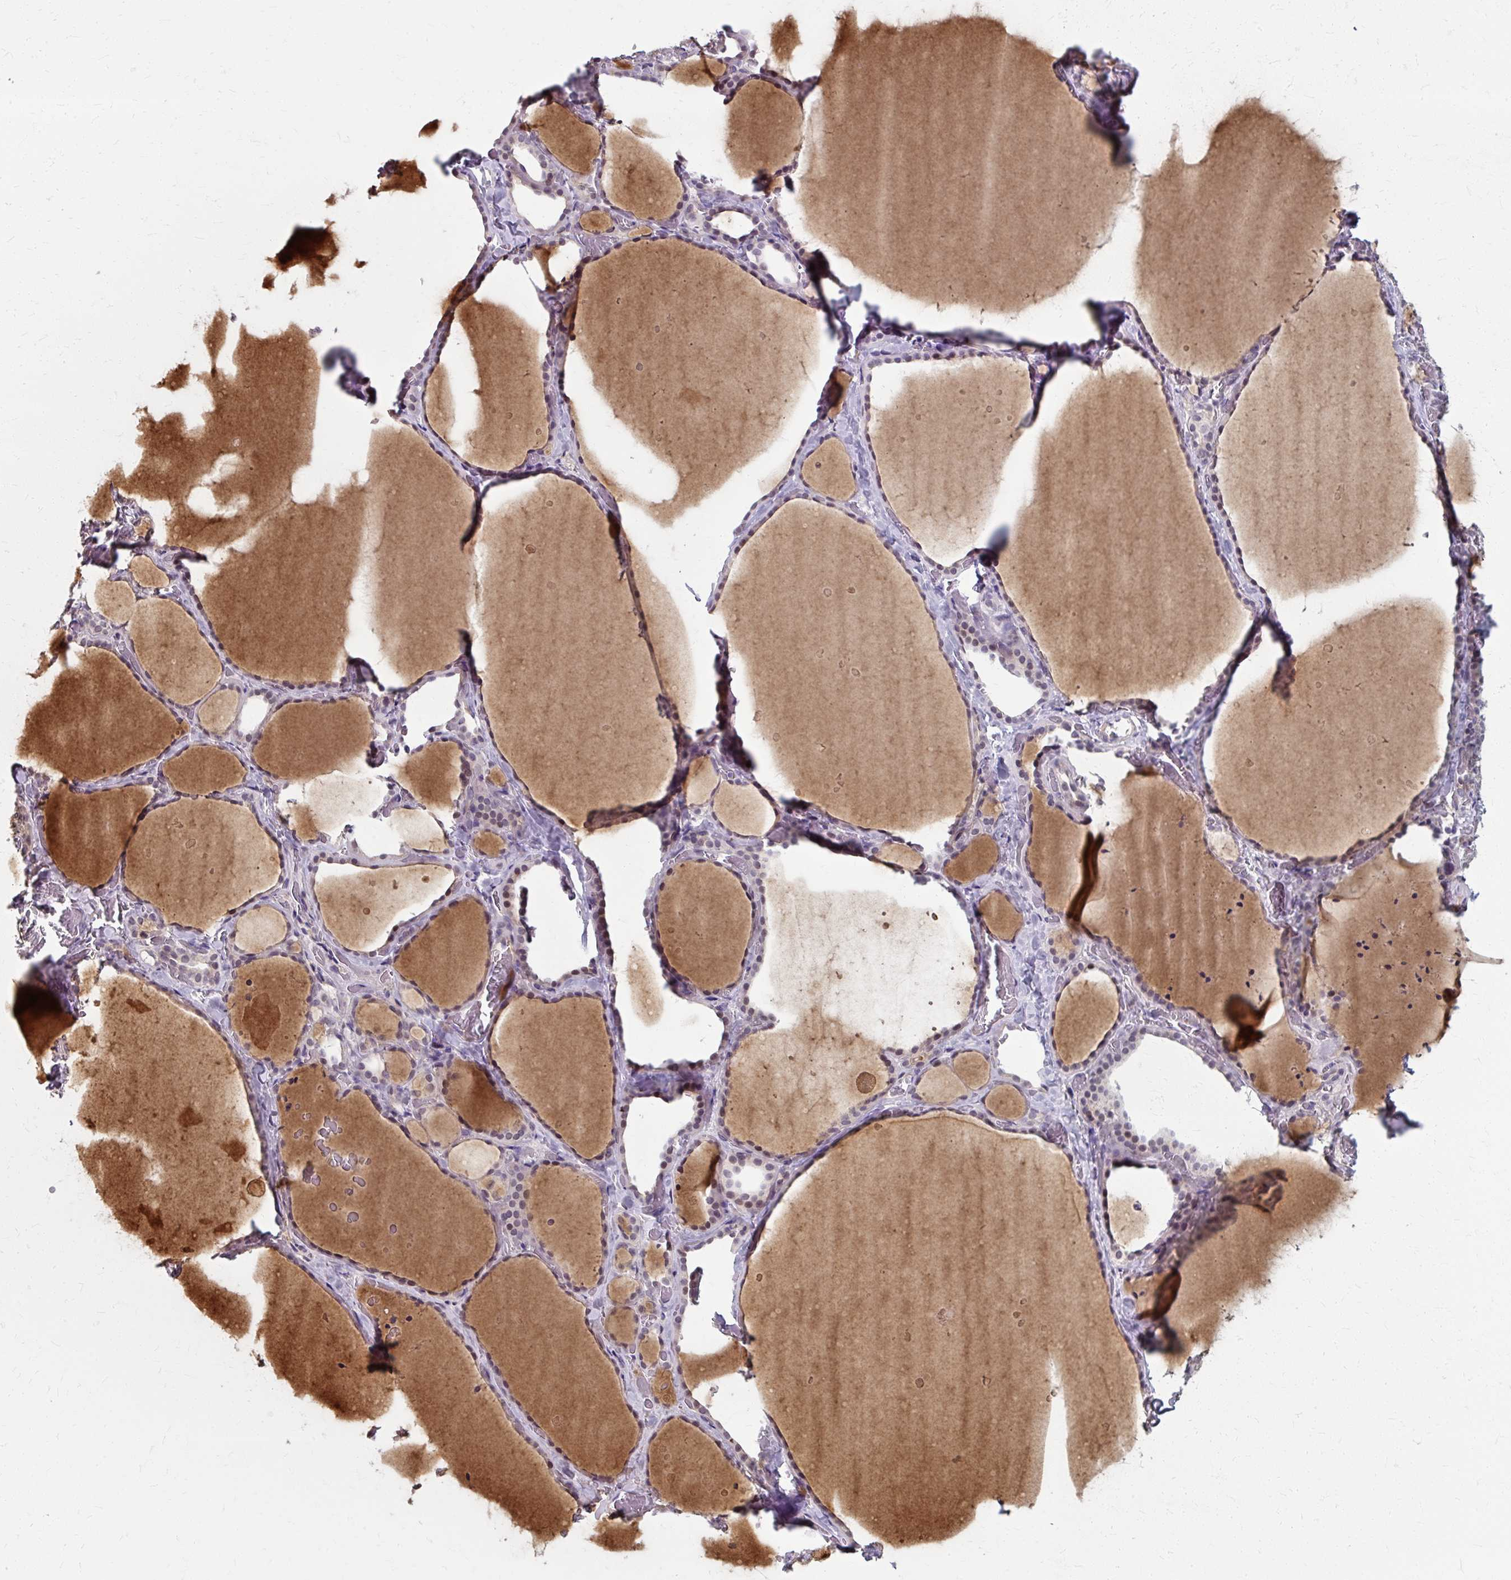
{"staining": {"intensity": "weak", "quantity": ">75%", "location": "cytoplasmic/membranous,nuclear"}, "tissue": "thyroid gland", "cell_type": "Glandular cells", "image_type": "normal", "snomed": [{"axis": "morphology", "description": "Normal tissue, NOS"}, {"axis": "topography", "description": "Thyroid gland"}], "caption": "Immunohistochemistry (DAB (3,3'-diaminobenzidine)) staining of unremarkable human thyroid gland exhibits weak cytoplasmic/membranous,nuclear protein expression in approximately >75% of glandular cells. (IHC, brightfield microscopy, high magnification).", "gene": "ZNF555", "patient": {"sex": "female", "age": 36}}